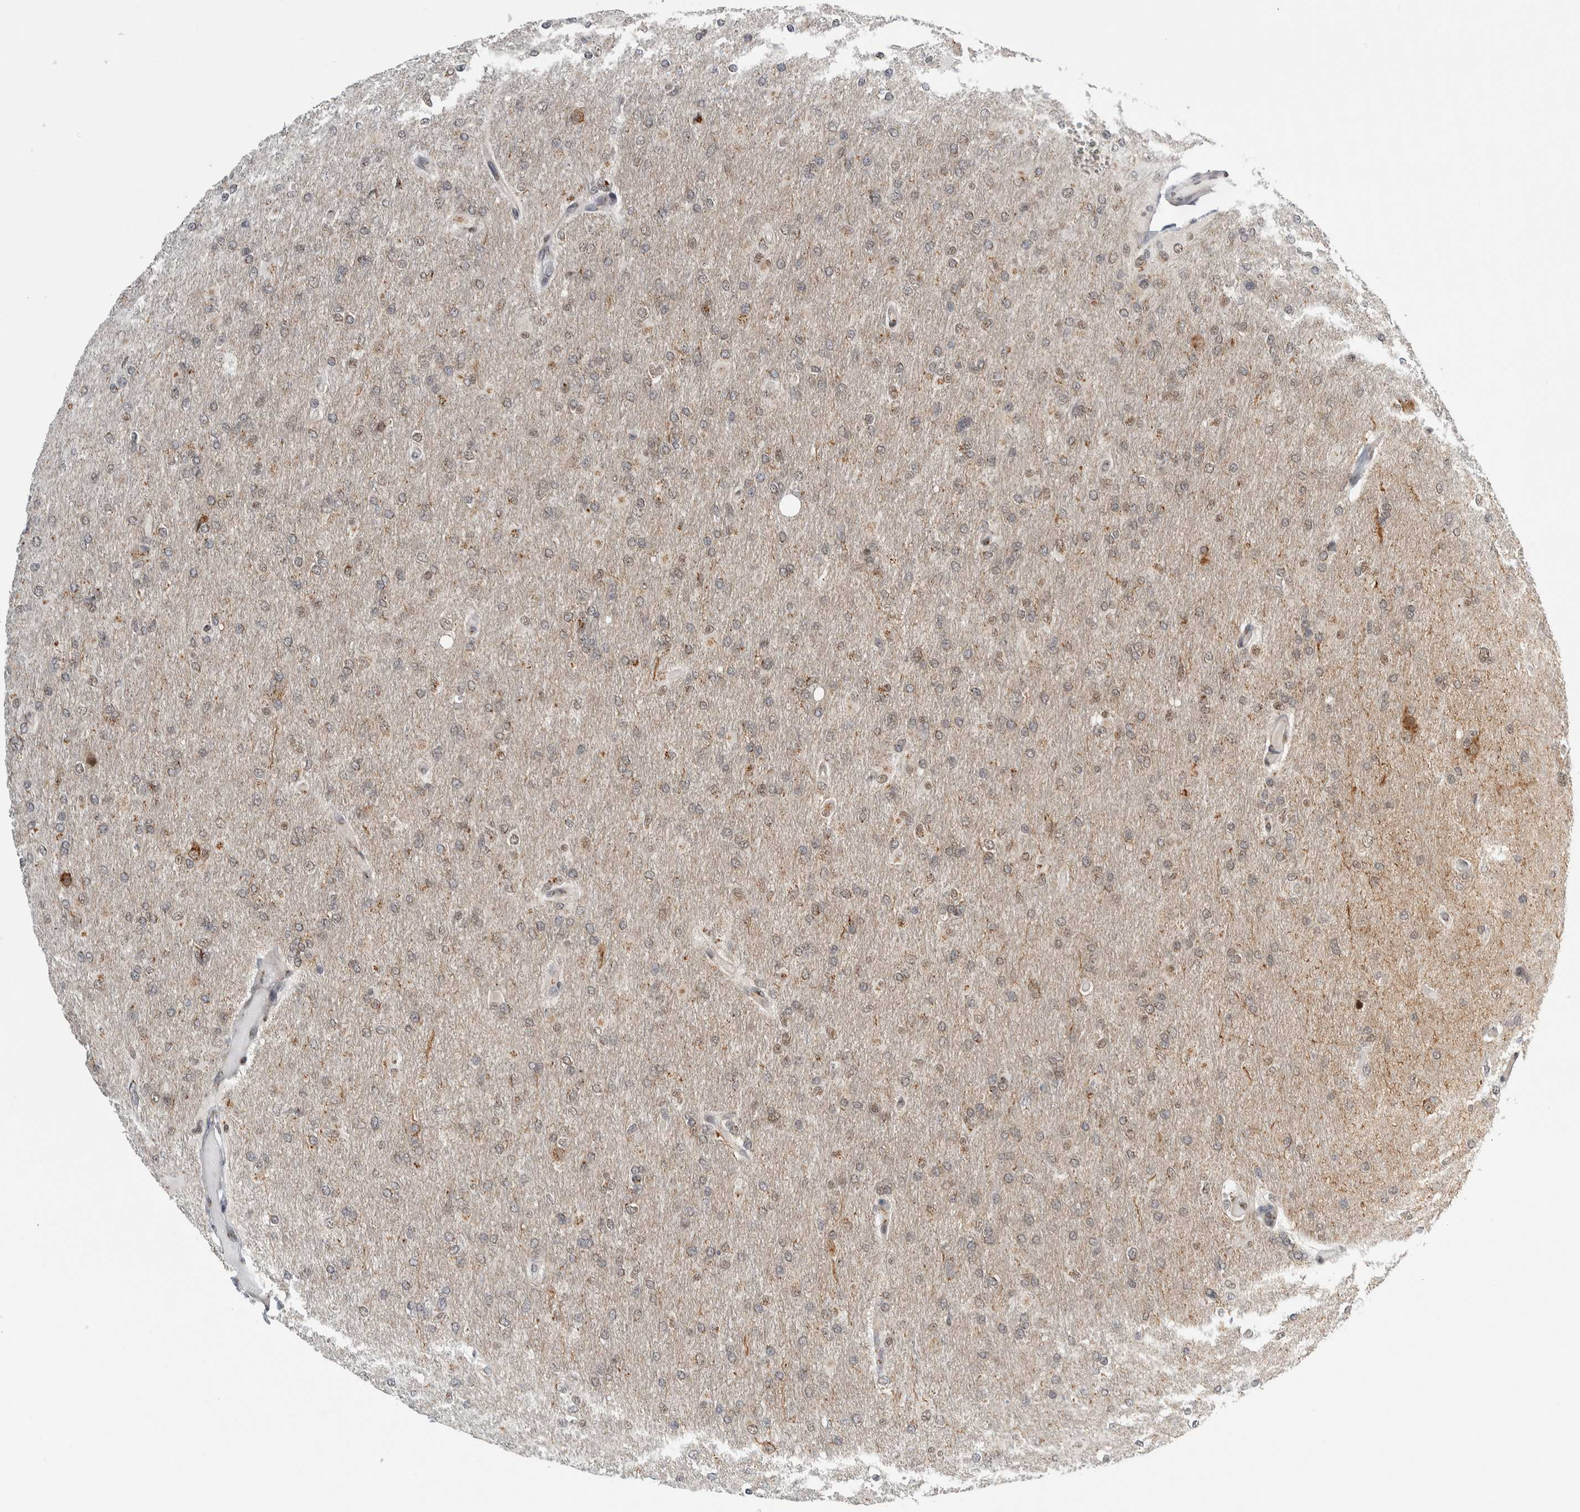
{"staining": {"intensity": "moderate", "quantity": "<25%", "location": "cytoplasmic/membranous"}, "tissue": "glioma", "cell_type": "Tumor cells", "image_type": "cancer", "snomed": [{"axis": "morphology", "description": "Glioma, malignant, High grade"}, {"axis": "topography", "description": "Cerebral cortex"}], "caption": "The photomicrograph displays staining of glioma, revealing moderate cytoplasmic/membranous protein expression (brown color) within tumor cells.", "gene": "ZMYND8", "patient": {"sex": "female", "age": 36}}